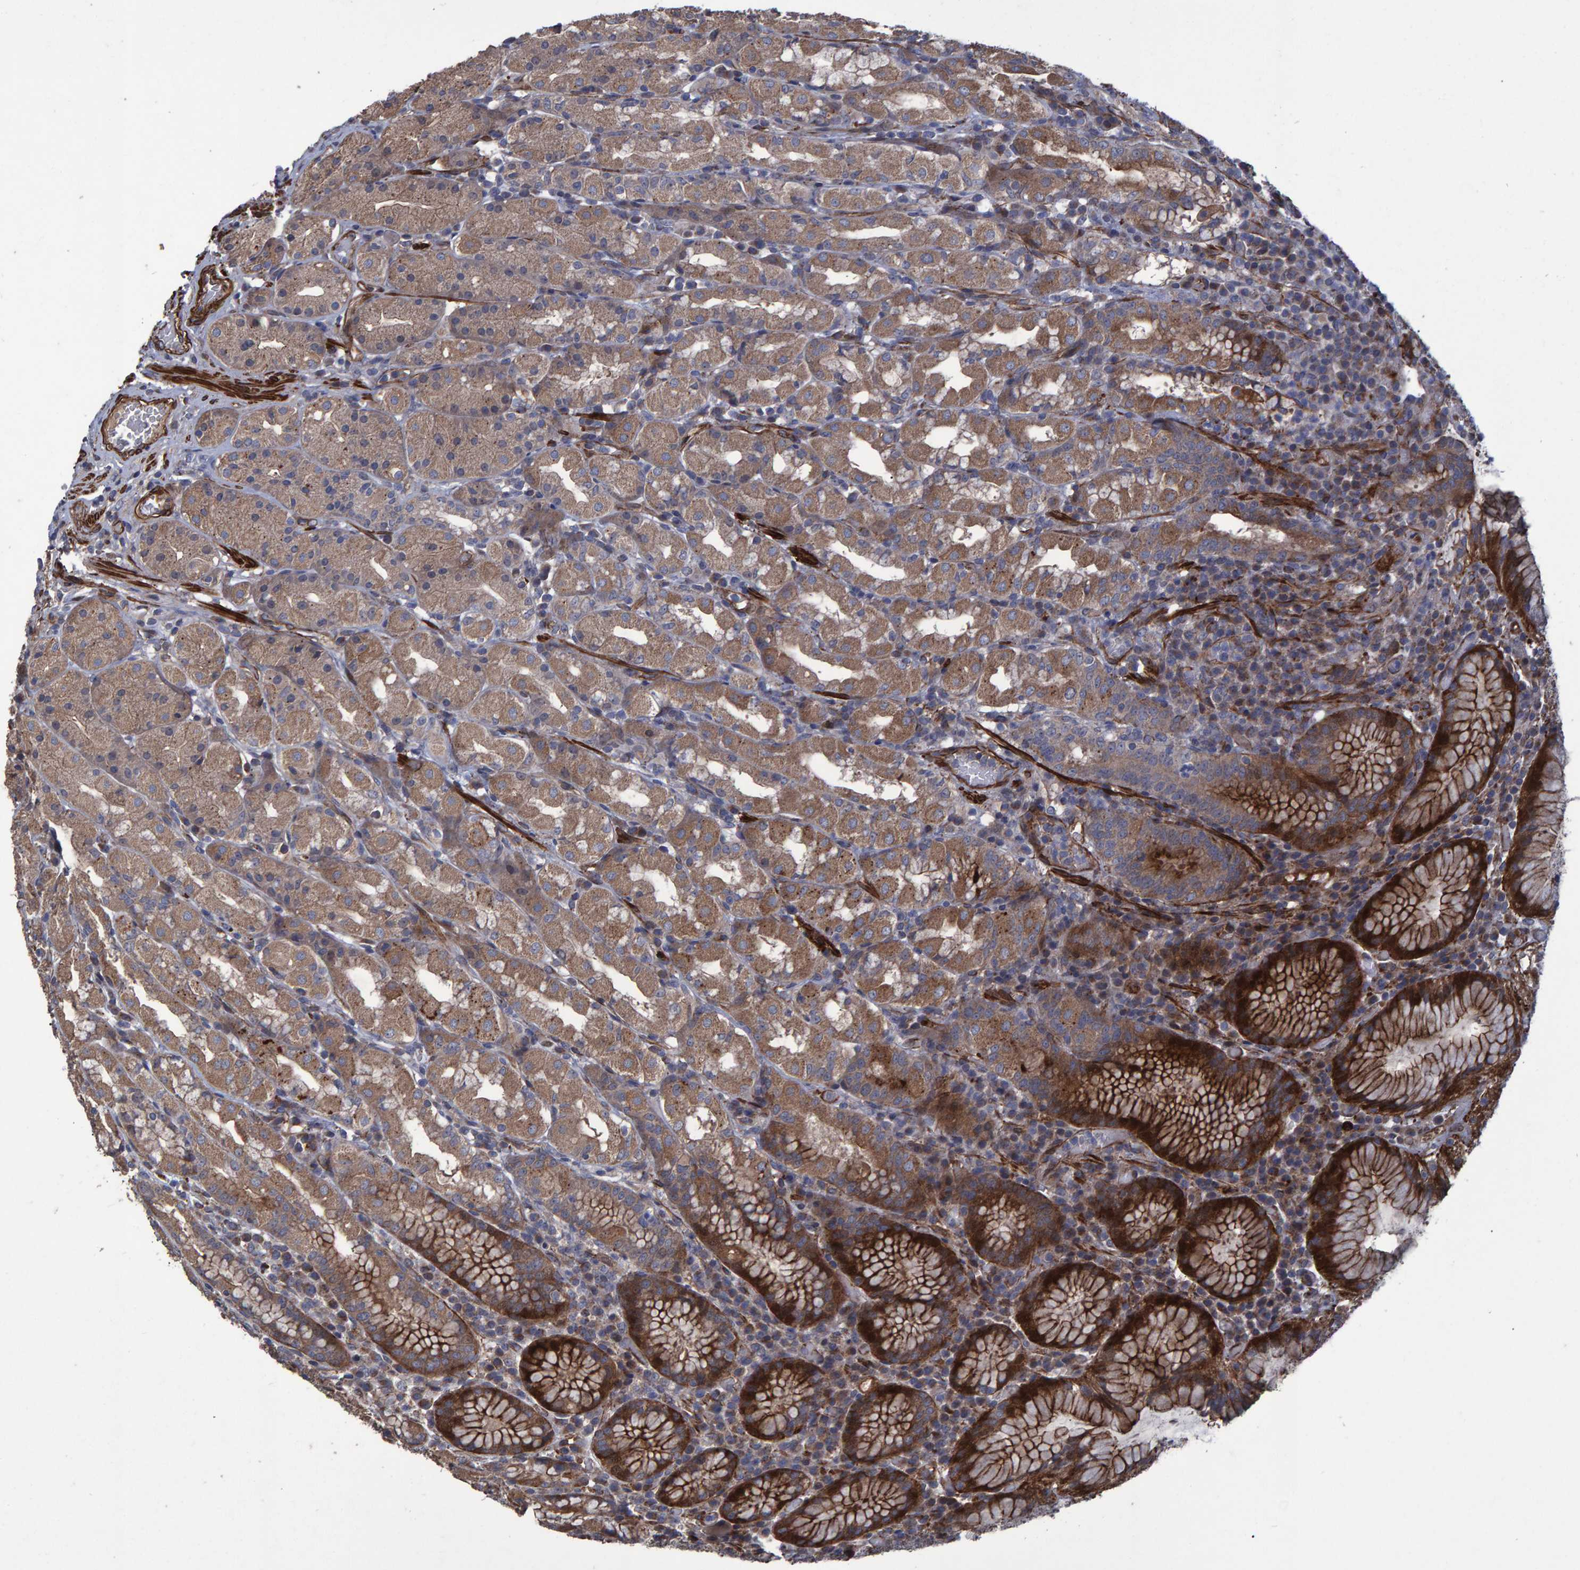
{"staining": {"intensity": "strong", "quantity": "25%-75%", "location": "cytoplasmic/membranous"}, "tissue": "stomach", "cell_type": "Glandular cells", "image_type": "normal", "snomed": [{"axis": "morphology", "description": "Normal tissue, NOS"}, {"axis": "topography", "description": "Stomach, lower"}], "caption": "DAB (3,3'-diaminobenzidine) immunohistochemical staining of benign human stomach shows strong cytoplasmic/membranous protein positivity in approximately 25%-75% of glandular cells. (IHC, brightfield microscopy, high magnification).", "gene": "SLIT2", "patient": {"sex": "female", "age": 56}}